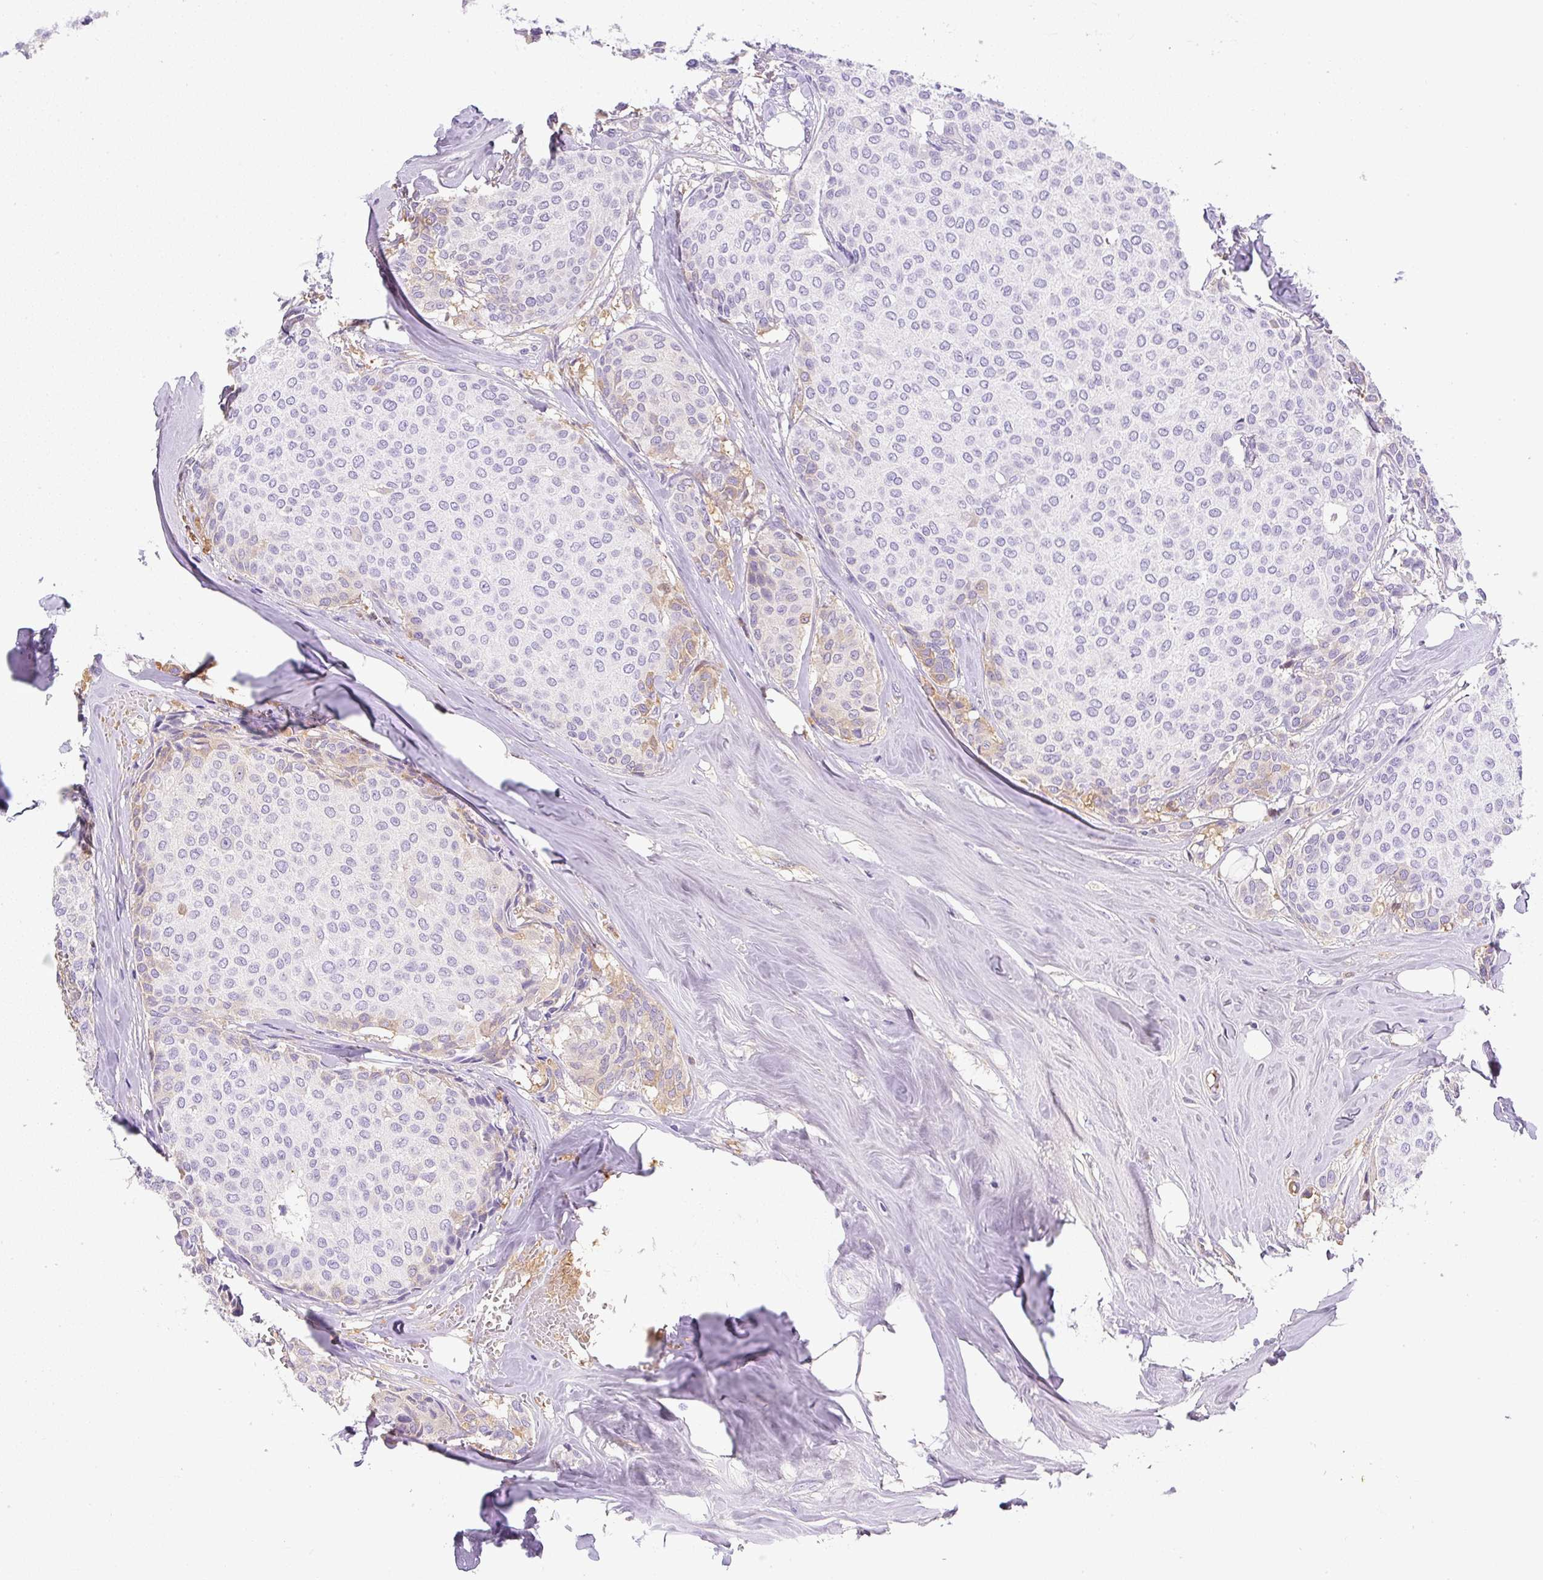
{"staining": {"intensity": "negative", "quantity": "none", "location": "none"}, "tissue": "breast cancer", "cell_type": "Tumor cells", "image_type": "cancer", "snomed": [{"axis": "morphology", "description": "Duct carcinoma"}, {"axis": "topography", "description": "Breast"}], "caption": "Immunohistochemical staining of breast cancer shows no significant staining in tumor cells.", "gene": "TDRD15", "patient": {"sex": "female", "age": 47}}